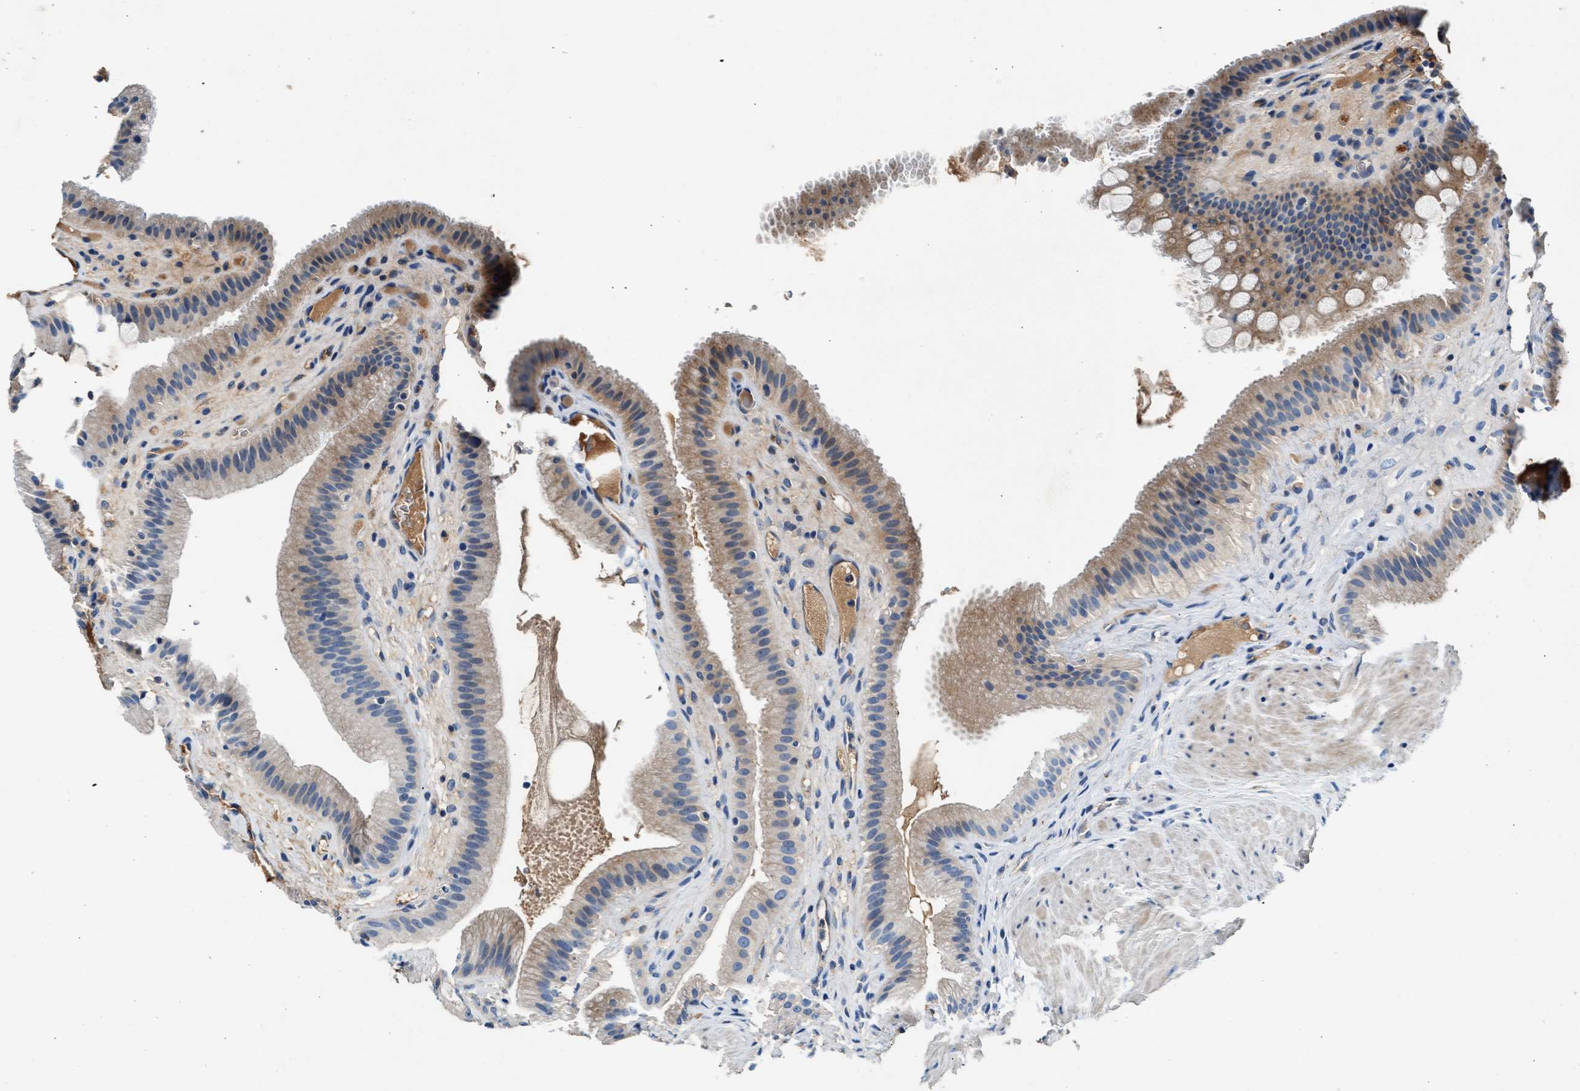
{"staining": {"intensity": "moderate", "quantity": "25%-75%", "location": "cytoplasmic/membranous"}, "tissue": "gallbladder", "cell_type": "Glandular cells", "image_type": "normal", "snomed": [{"axis": "morphology", "description": "Normal tissue, NOS"}, {"axis": "topography", "description": "Gallbladder"}], "caption": "Moderate cytoplasmic/membranous protein expression is identified in approximately 25%-75% of glandular cells in gallbladder.", "gene": "RWDD2B", "patient": {"sex": "male", "age": 49}}